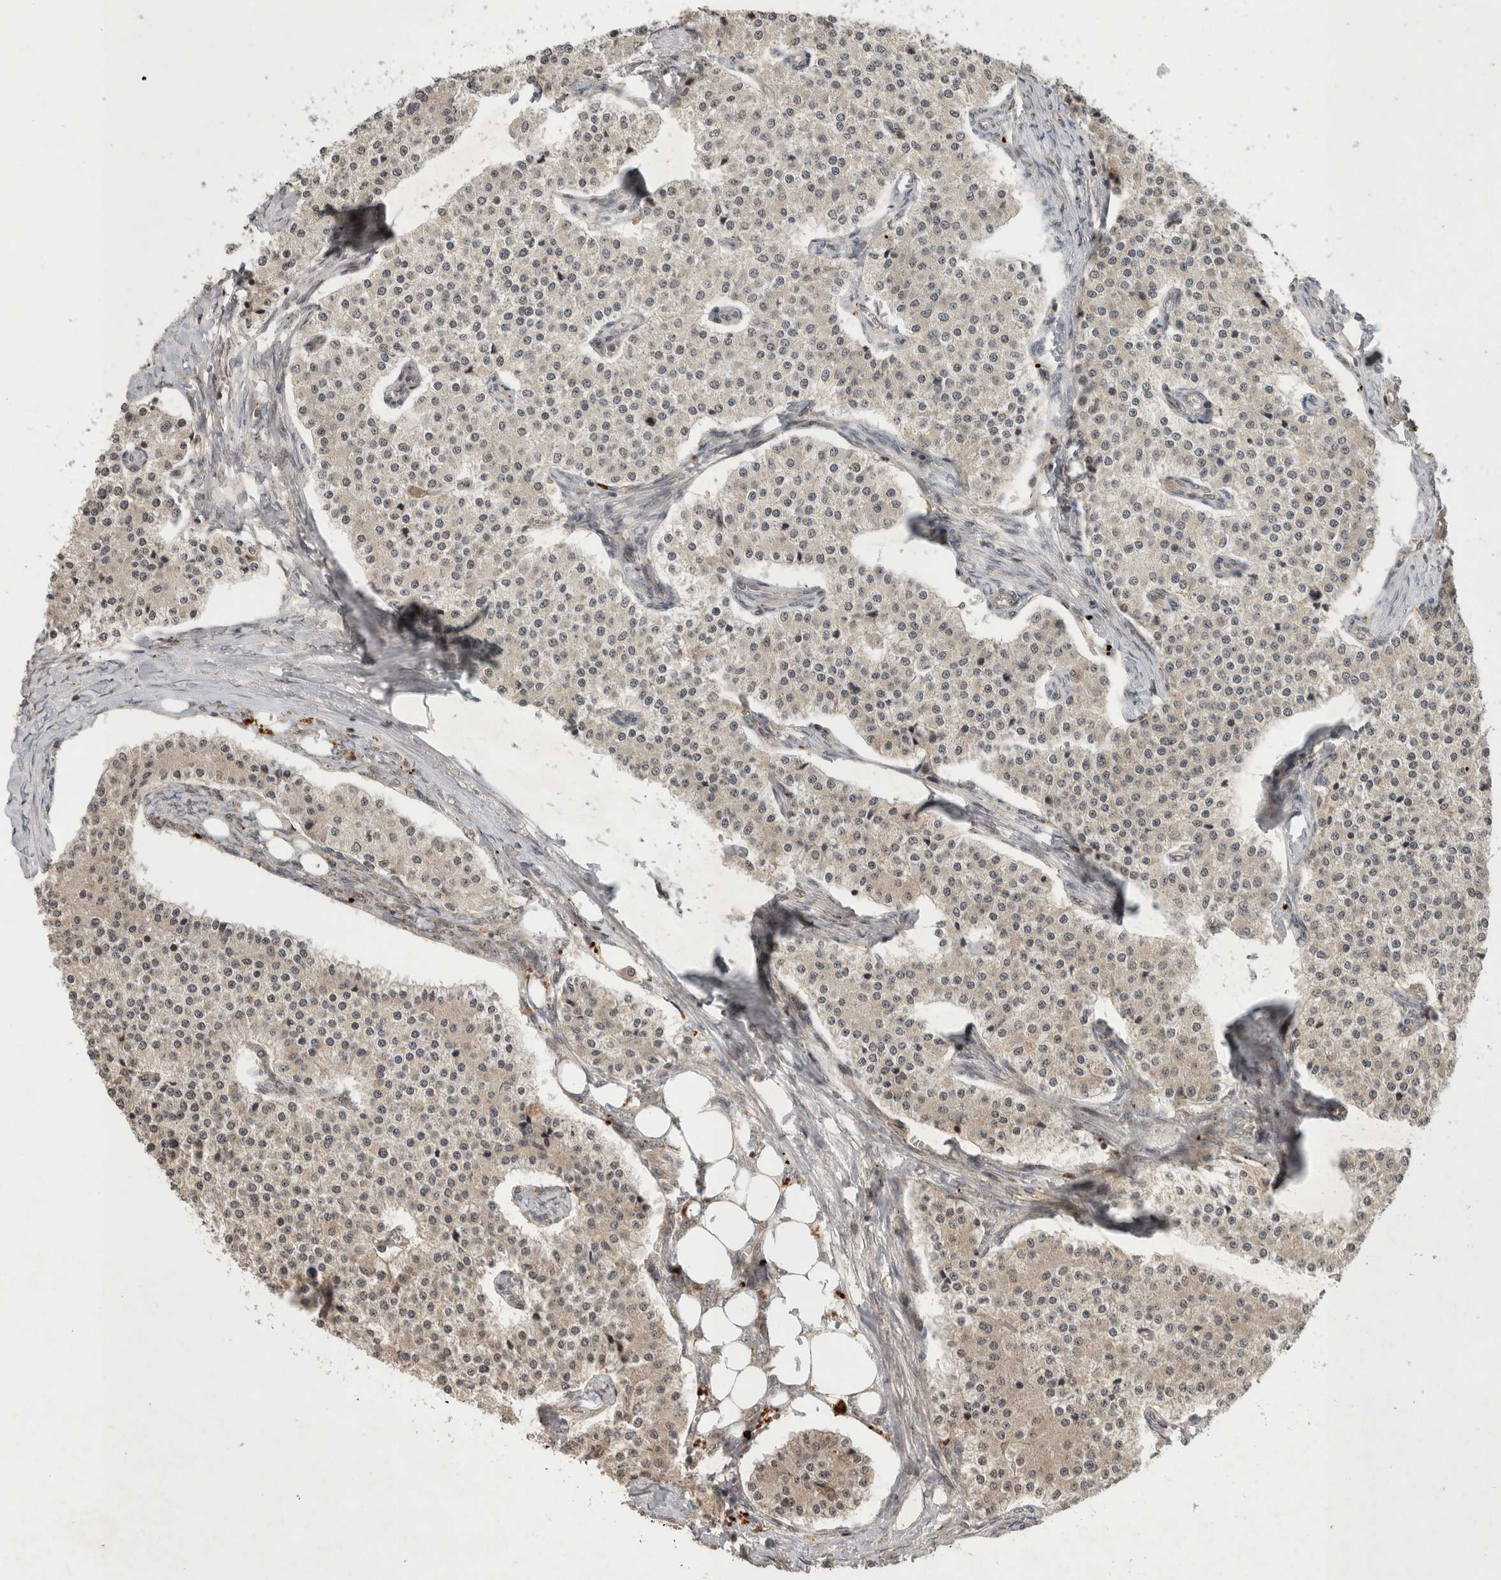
{"staining": {"intensity": "weak", "quantity": "<25%", "location": "cytoplasmic/membranous"}, "tissue": "carcinoid", "cell_type": "Tumor cells", "image_type": "cancer", "snomed": [{"axis": "morphology", "description": "Carcinoid, malignant, NOS"}, {"axis": "topography", "description": "Colon"}], "caption": "IHC histopathology image of malignant carcinoid stained for a protein (brown), which shows no expression in tumor cells.", "gene": "PITPNC1", "patient": {"sex": "female", "age": 52}}